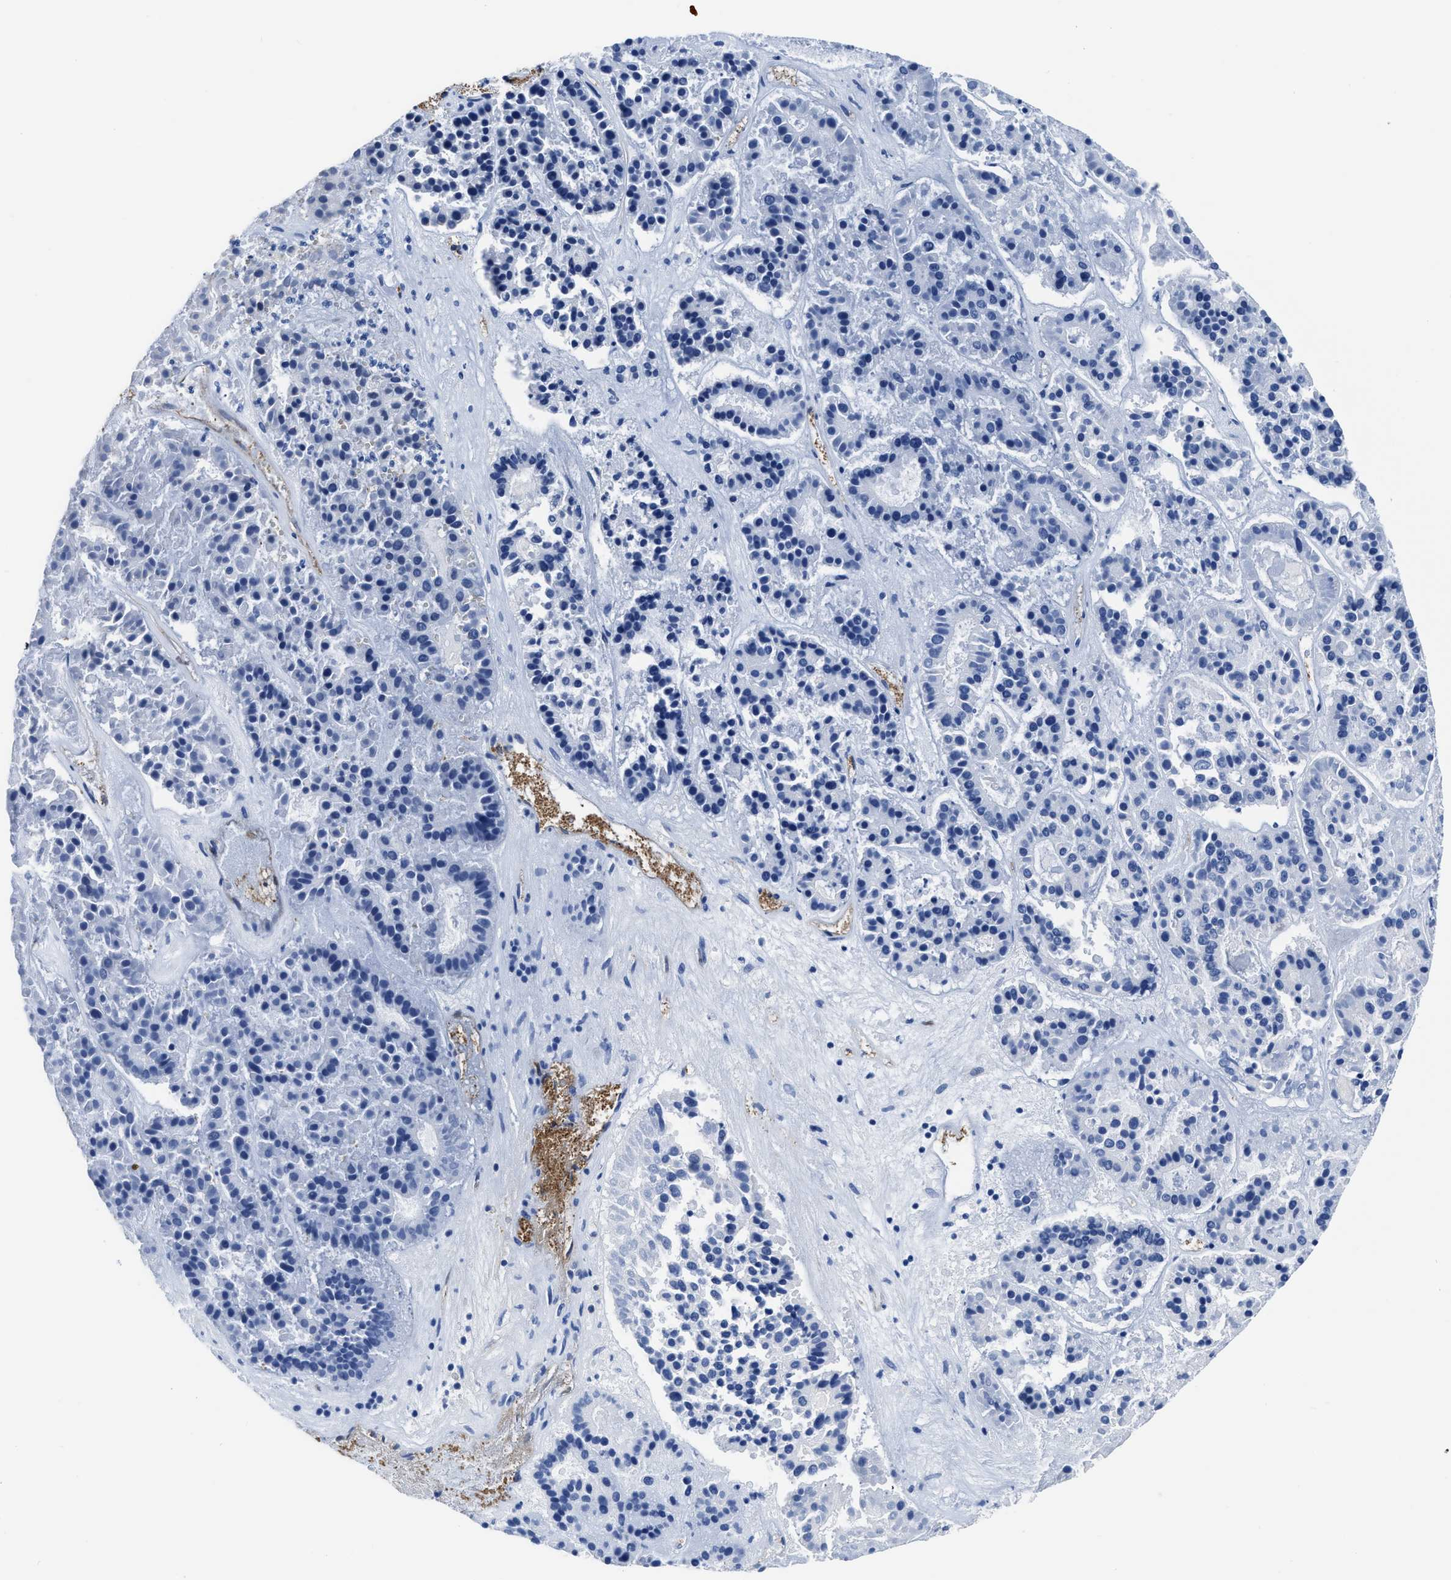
{"staining": {"intensity": "negative", "quantity": "none", "location": "none"}, "tissue": "pancreatic cancer", "cell_type": "Tumor cells", "image_type": "cancer", "snomed": [{"axis": "morphology", "description": "Adenocarcinoma, NOS"}, {"axis": "topography", "description": "Pancreas"}], "caption": "This is an immunohistochemistry image of pancreatic adenocarcinoma. There is no positivity in tumor cells.", "gene": "AQP1", "patient": {"sex": "male", "age": 50}}